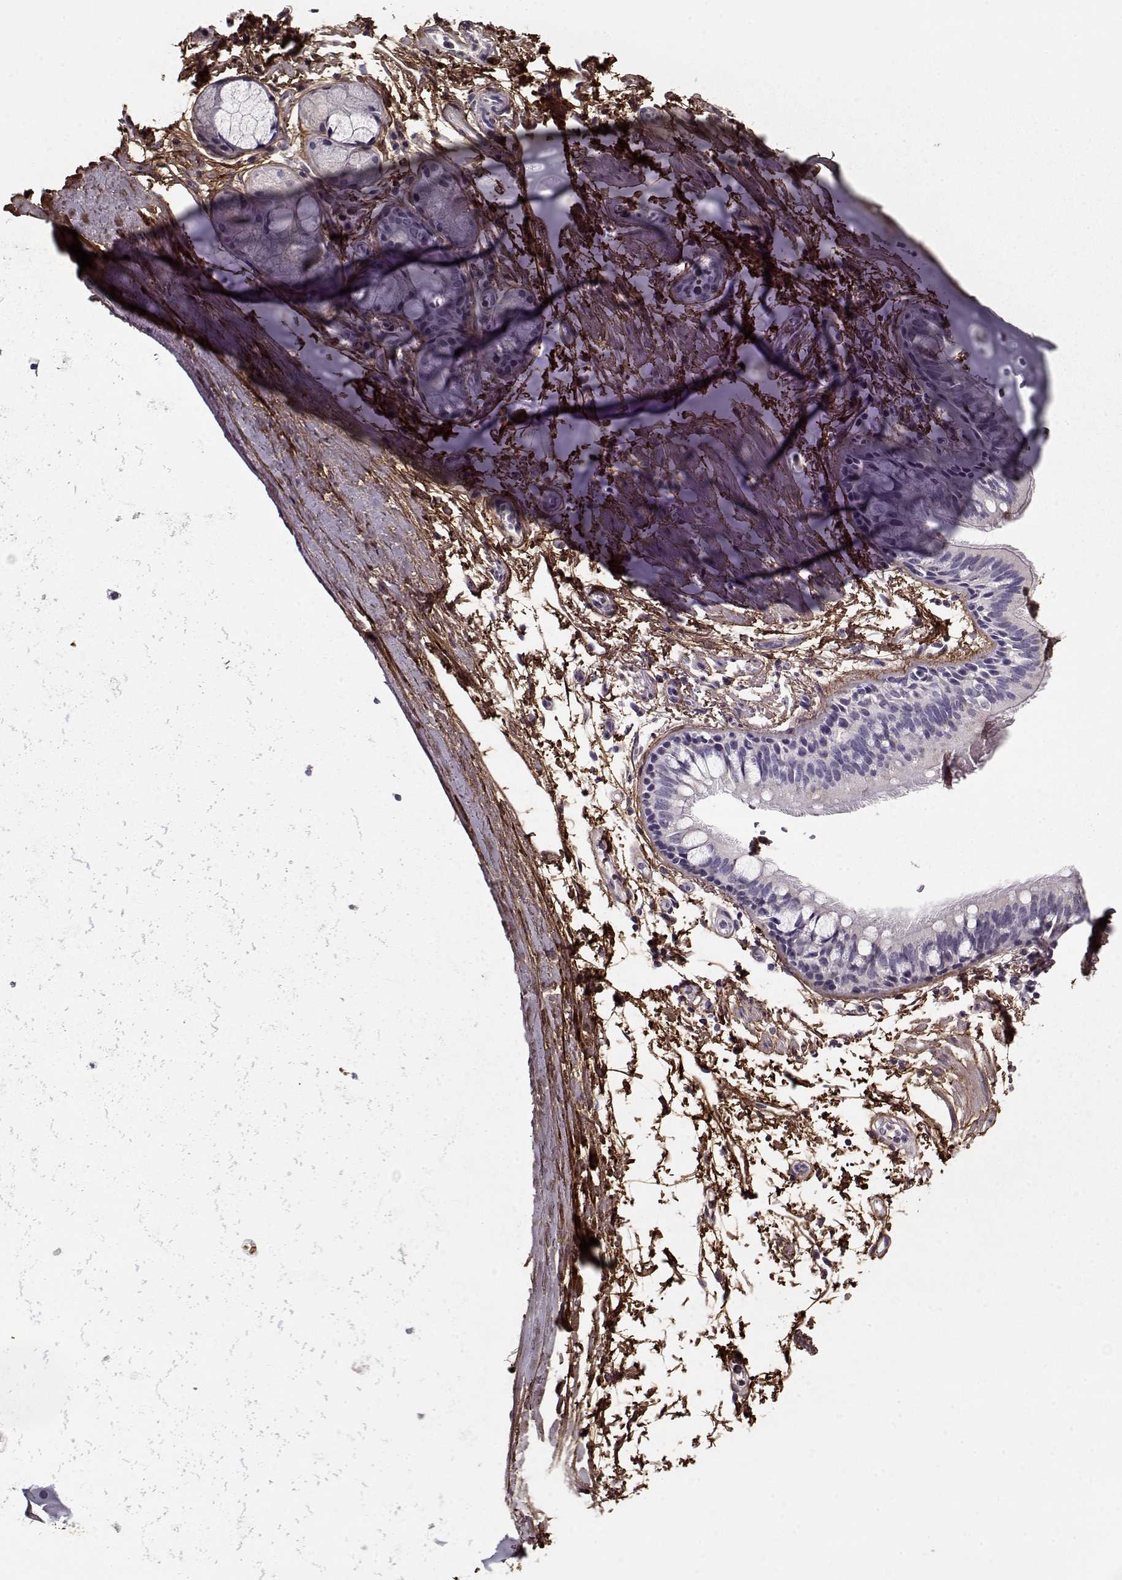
{"staining": {"intensity": "negative", "quantity": "none", "location": "none"}, "tissue": "bronchus", "cell_type": "Respiratory epithelial cells", "image_type": "normal", "snomed": [{"axis": "morphology", "description": "Normal tissue, NOS"}, {"axis": "topography", "description": "Lymph node"}, {"axis": "topography", "description": "Bronchus"}], "caption": "This is an immunohistochemistry photomicrograph of normal bronchus. There is no staining in respiratory epithelial cells.", "gene": "LUM", "patient": {"sex": "female", "age": 70}}